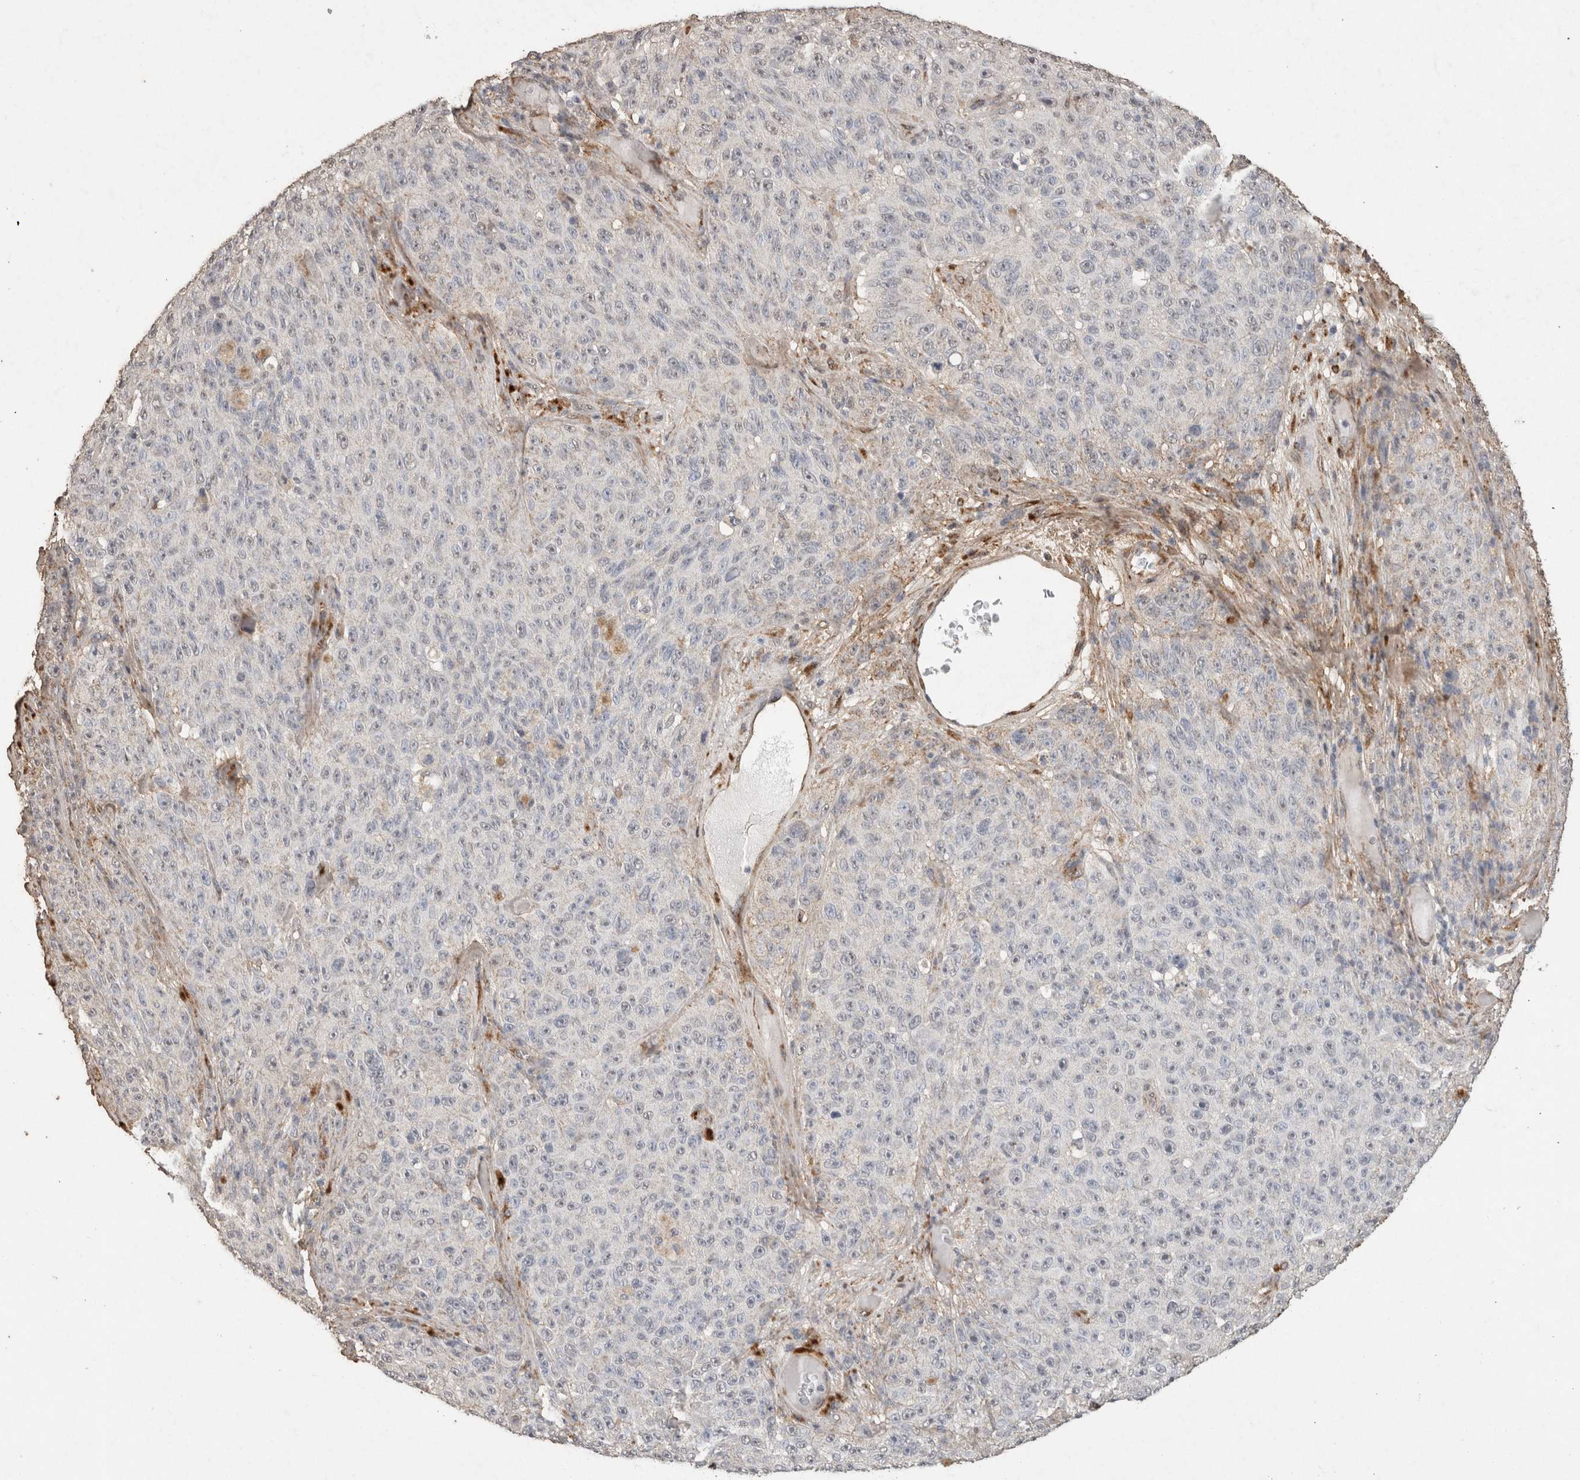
{"staining": {"intensity": "negative", "quantity": "none", "location": "none"}, "tissue": "melanoma", "cell_type": "Tumor cells", "image_type": "cancer", "snomed": [{"axis": "morphology", "description": "Malignant melanoma, NOS"}, {"axis": "topography", "description": "Skin"}], "caption": "DAB (3,3'-diaminobenzidine) immunohistochemical staining of malignant melanoma shows no significant positivity in tumor cells. The staining is performed using DAB brown chromogen with nuclei counter-stained in using hematoxylin.", "gene": "C1QTNF5", "patient": {"sex": "female", "age": 82}}